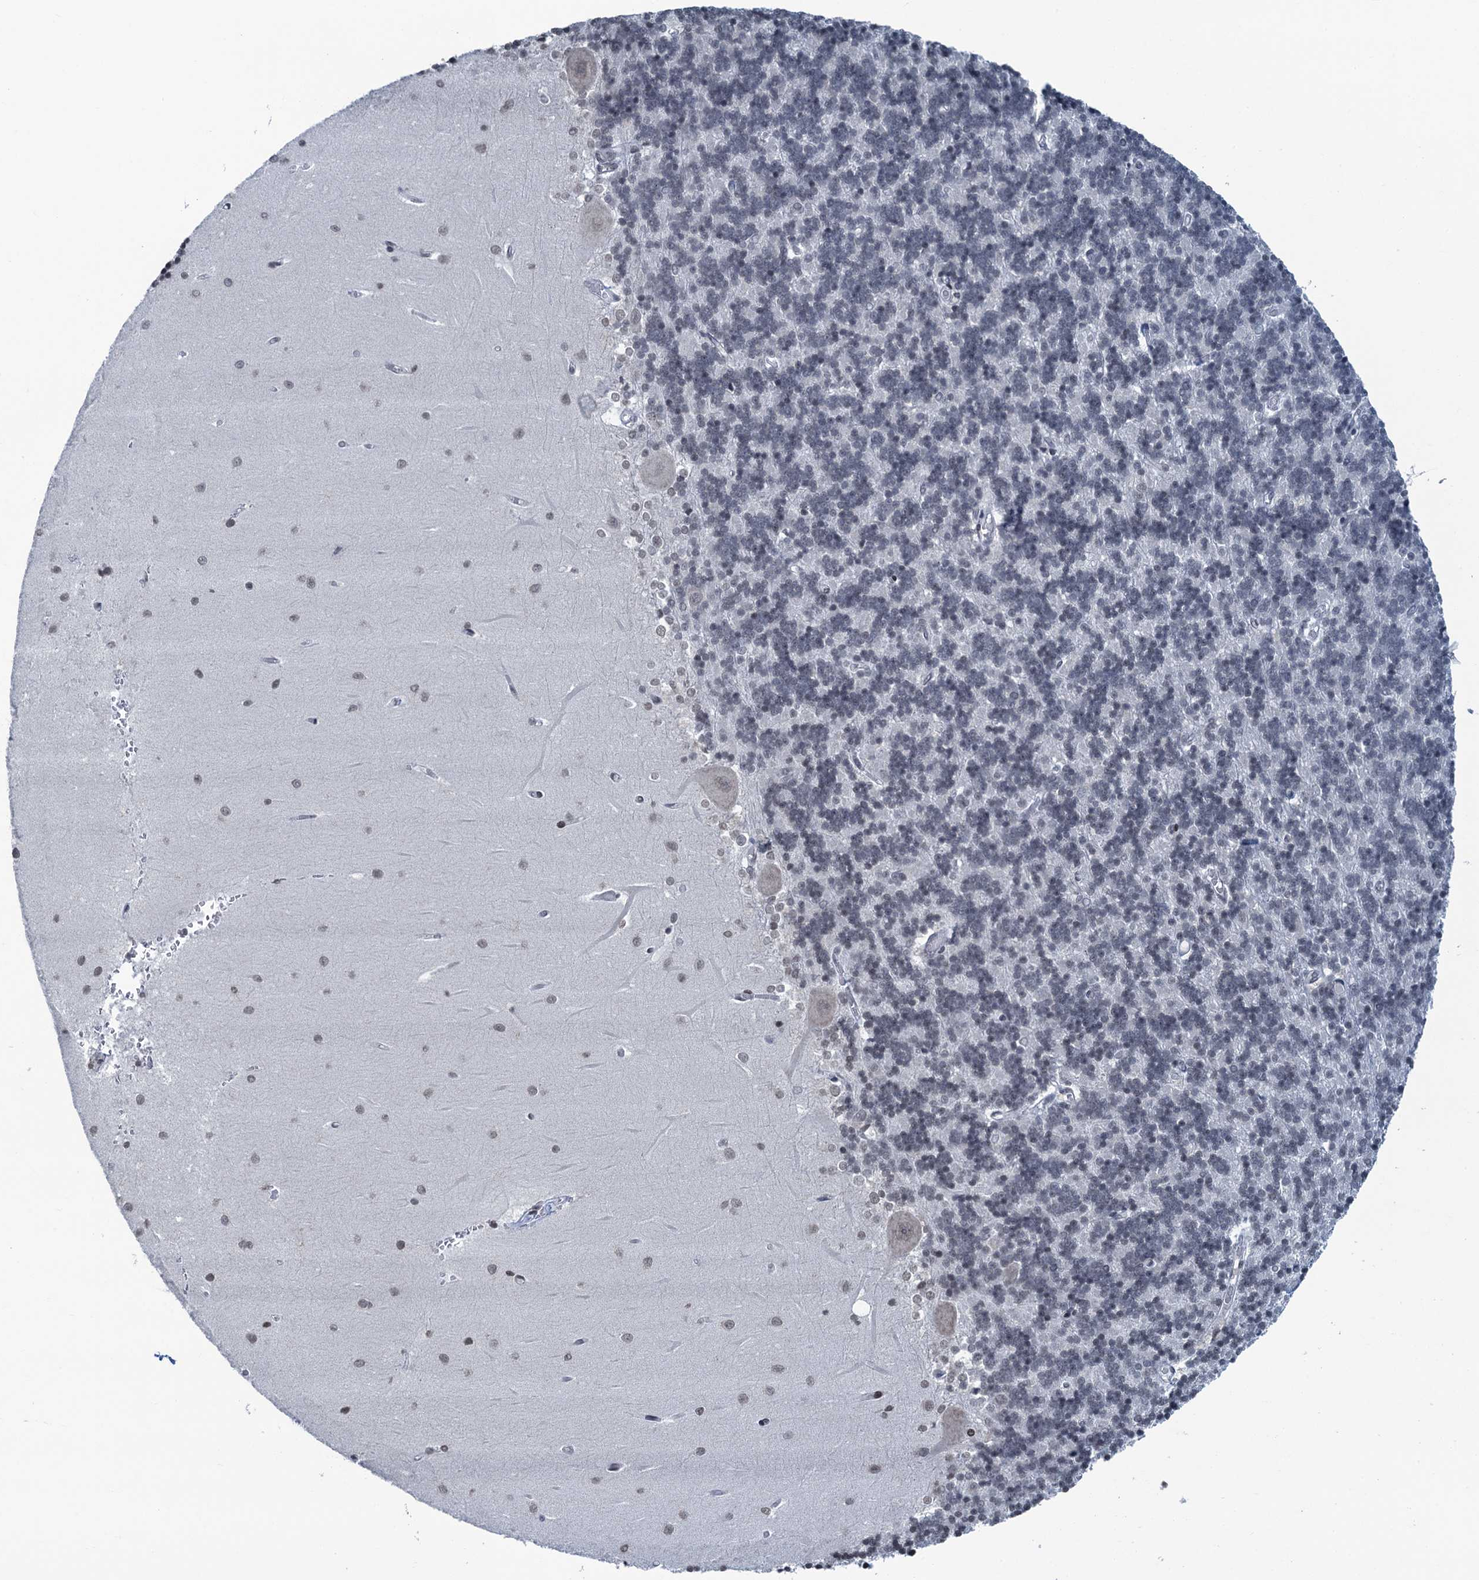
{"staining": {"intensity": "negative", "quantity": "none", "location": "none"}, "tissue": "cerebellum", "cell_type": "Cells in granular layer", "image_type": "normal", "snomed": [{"axis": "morphology", "description": "Normal tissue, NOS"}, {"axis": "topography", "description": "Cerebellum"}], "caption": "Cerebellum stained for a protein using immunohistochemistry (IHC) exhibits no staining cells in granular layer.", "gene": "FYB1", "patient": {"sex": "male", "age": 37}}